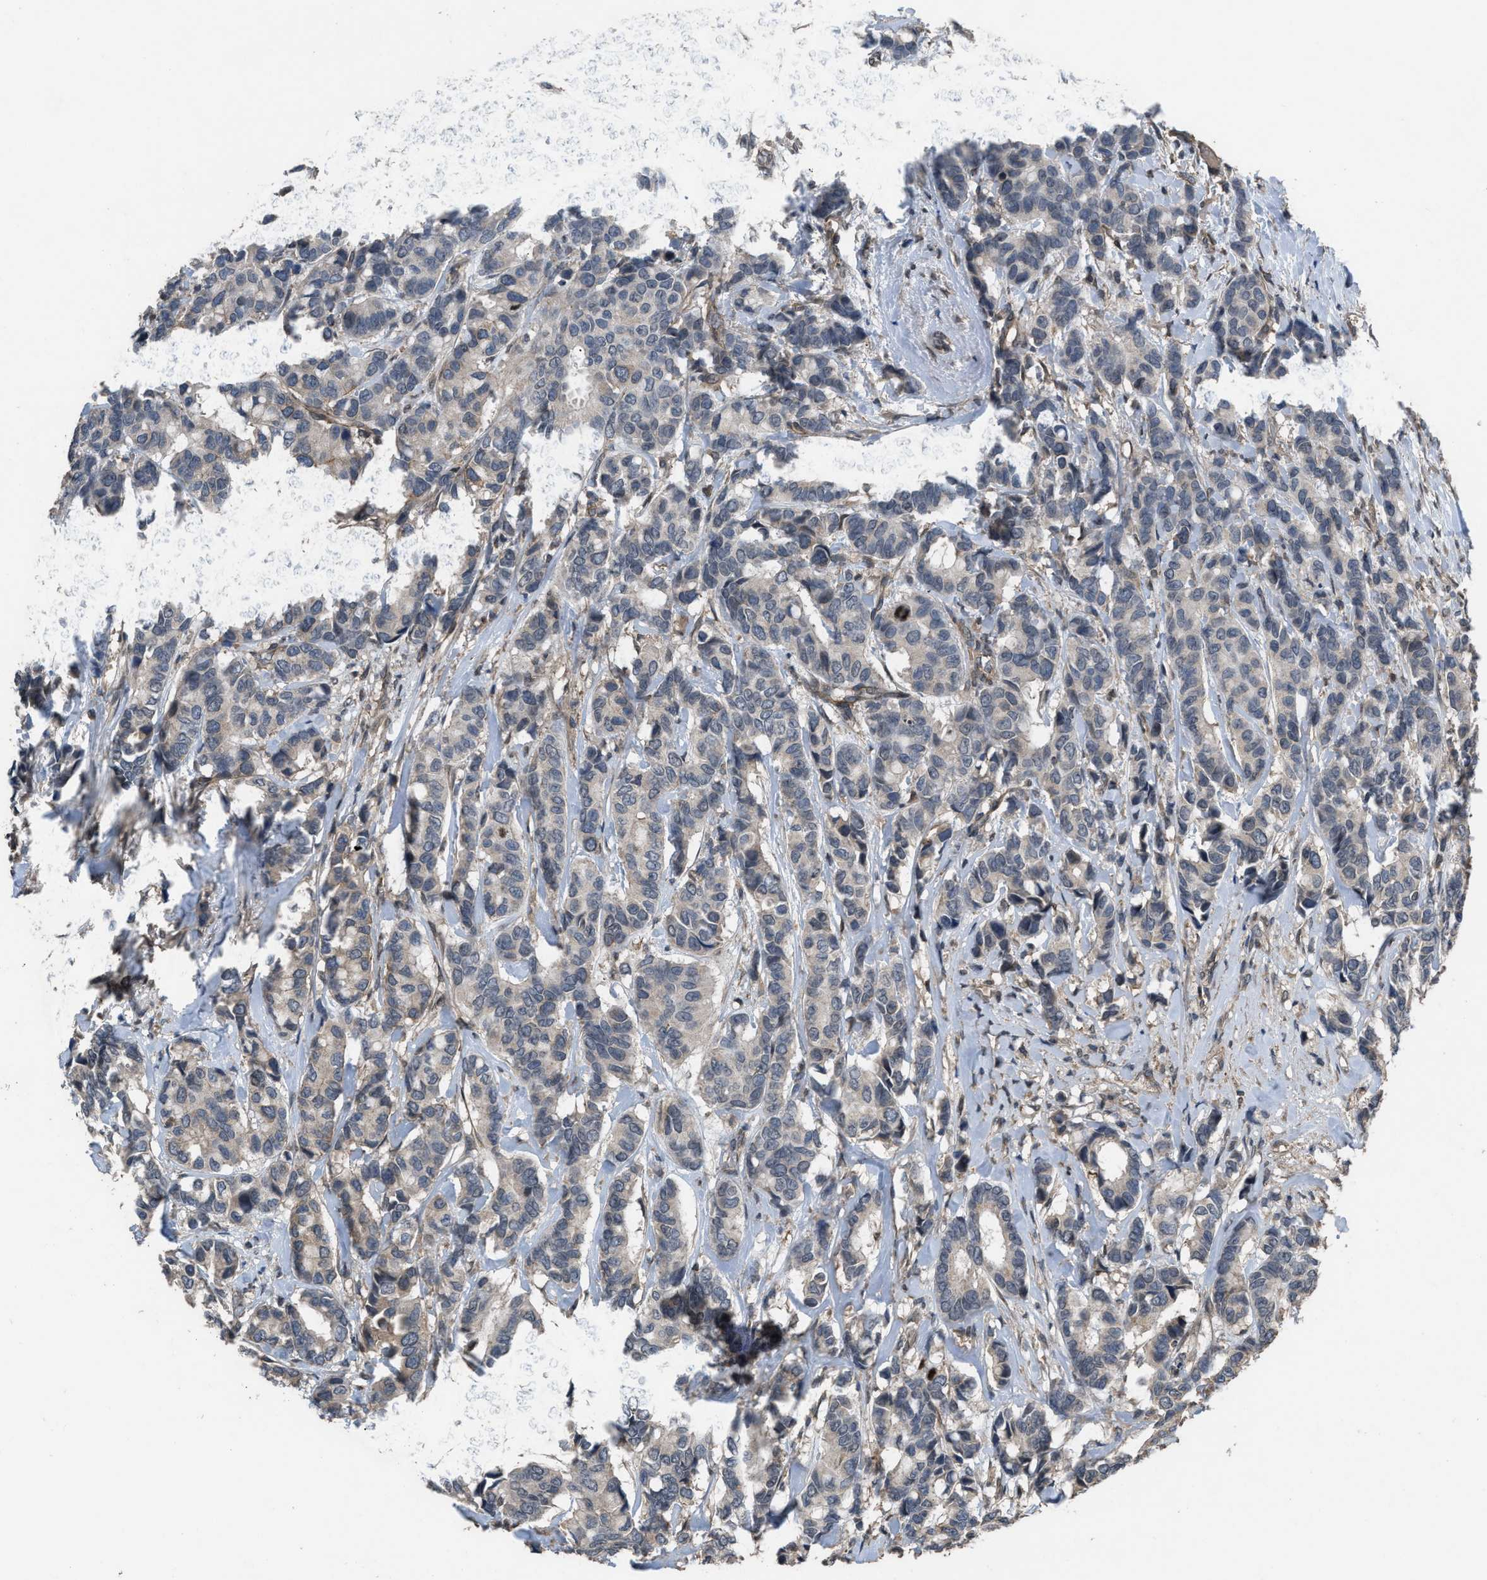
{"staining": {"intensity": "negative", "quantity": "none", "location": "none"}, "tissue": "breast cancer", "cell_type": "Tumor cells", "image_type": "cancer", "snomed": [{"axis": "morphology", "description": "Duct carcinoma"}, {"axis": "topography", "description": "Breast"}], "caption": "Tumor cells show no significant protein staining in invasive ductal carcinoma (breast). The staining is performed using DAB (3,3'-diaminobenzidine) brown chromogen with nuclei counter-stained in using hematoxylin.", "gene": "UTRN", "patient": {"sex": "female", "age": 87}}